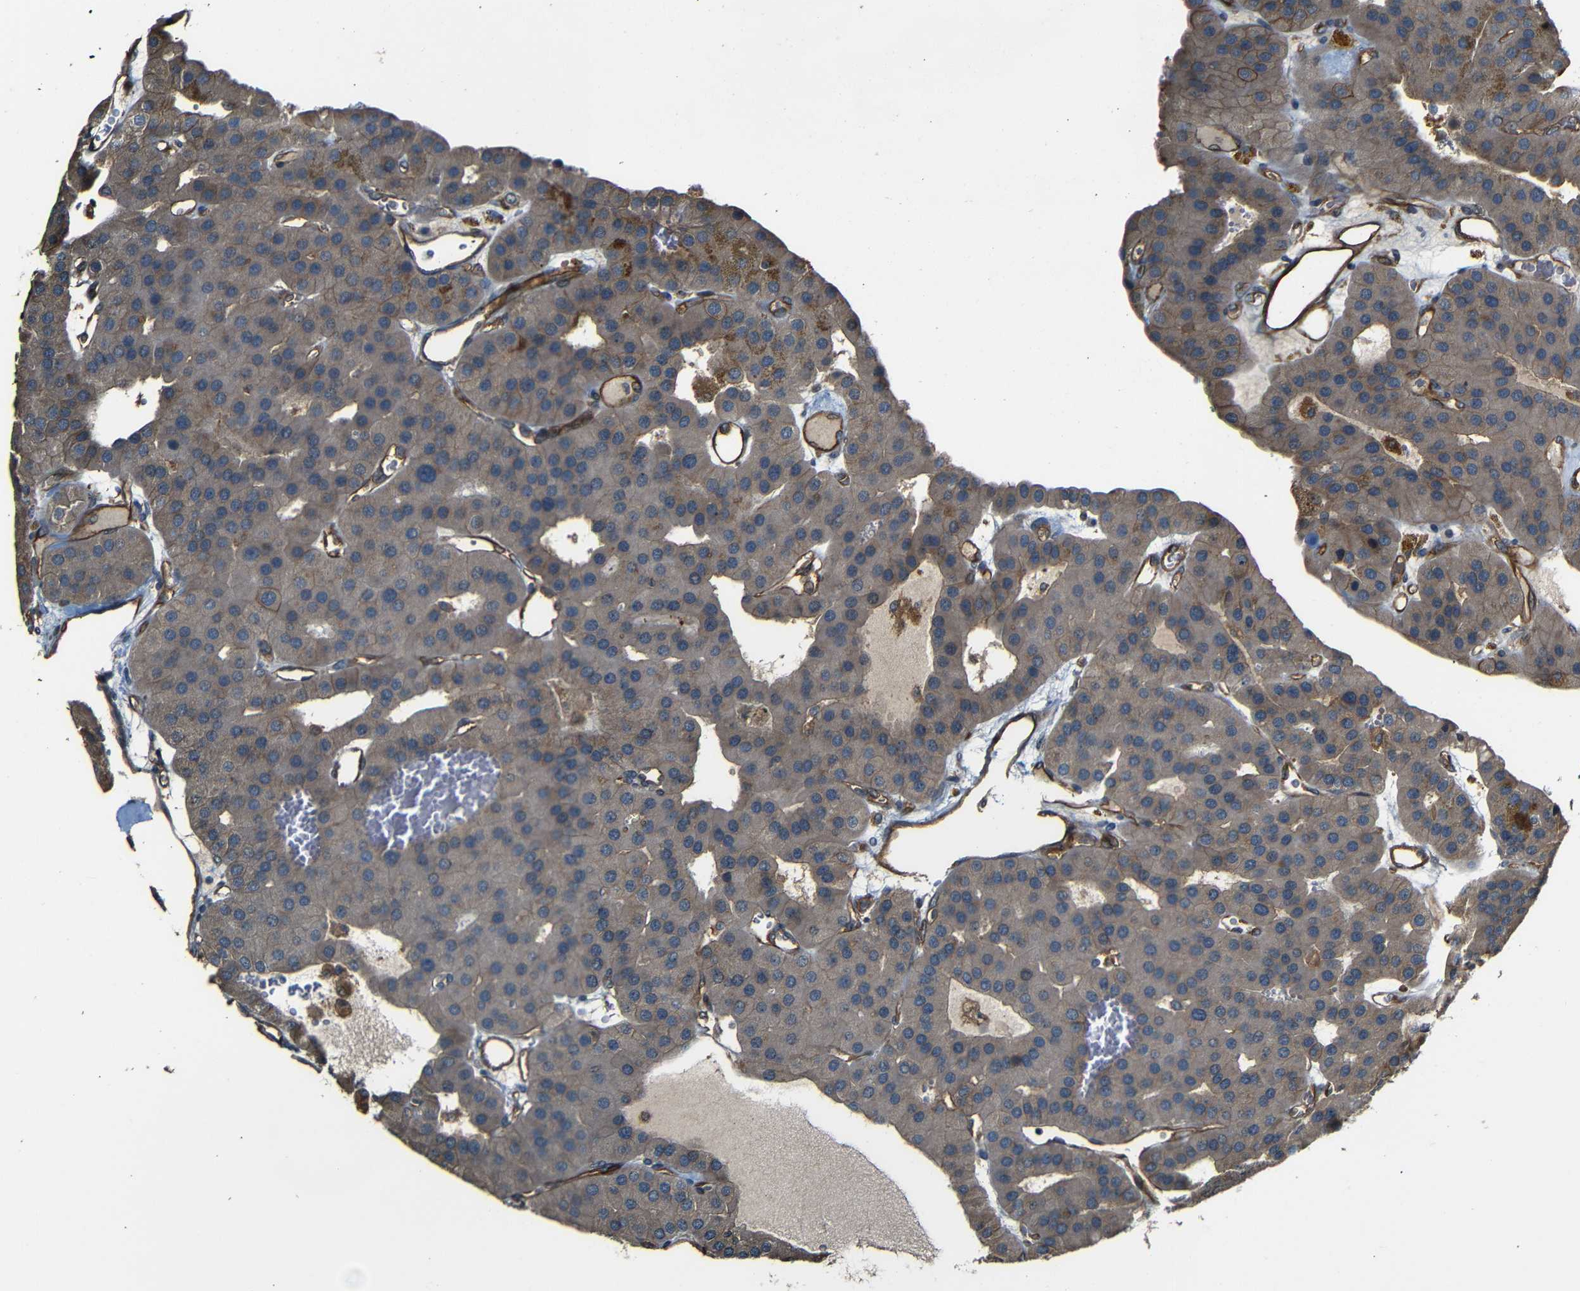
{"staining": {"intensity": "moderate", "quantity": "25%-75%", "location": "cytoplasmic/membranous"}, "tissue": "parathyroid gland", "cell_type": "Glandular cells", "image_type": "normal", "snomed": [{"axis": "morphology", "description": "Normal tissue, NOS"}, {"axis": "morphology", "description": "Adenoma, NOS"}, {"axis": "topography", "description": "Parathyroid gland"}], "caption": "DAB immunohistochemical staining of normal human parathyroid gland exhibits moderate cytoplasmic/membranous protein staining in approximately 25%-75% of glandular cells.", "gene": "RELL1", "patient": {"sex": "female", "age": 86}}